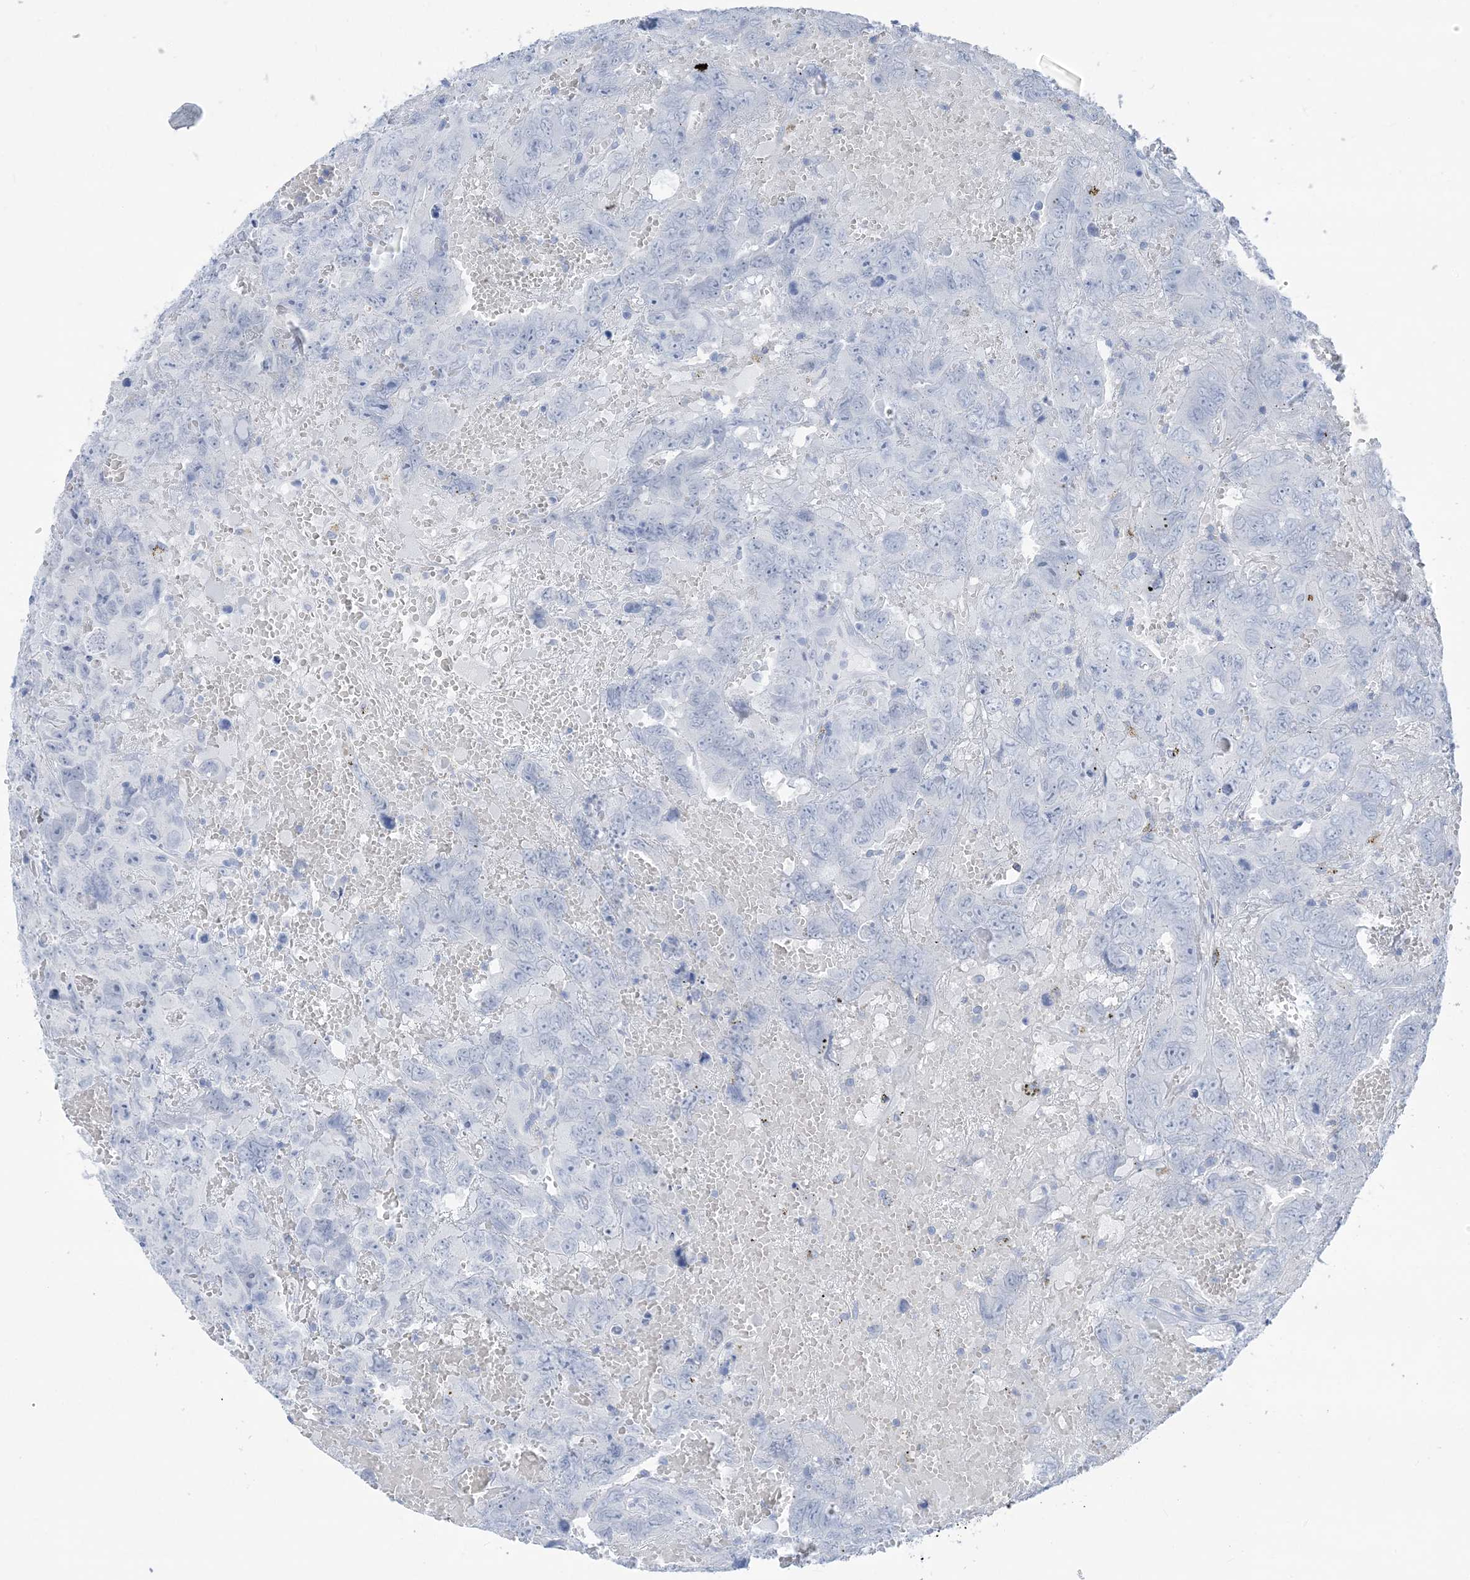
{"staining": {"intensity": "negative", "quantity": "none", "location": "none"}, "tissue": "testis cancer", "cell_type": "Tumor cells", "image_type": "cancer", "snomed": [{"axis": "morphology", "description": "Carcinoma, Embryonal, NOS"}, {"axis": "topography", "description": "Testis"}], "caption": "IHC of testis cancer (embryonal carcinoma) reveals no expression in tumor cells.", "gene": "SH3YL1", "patient": {"sex": "male", "age": 45}}